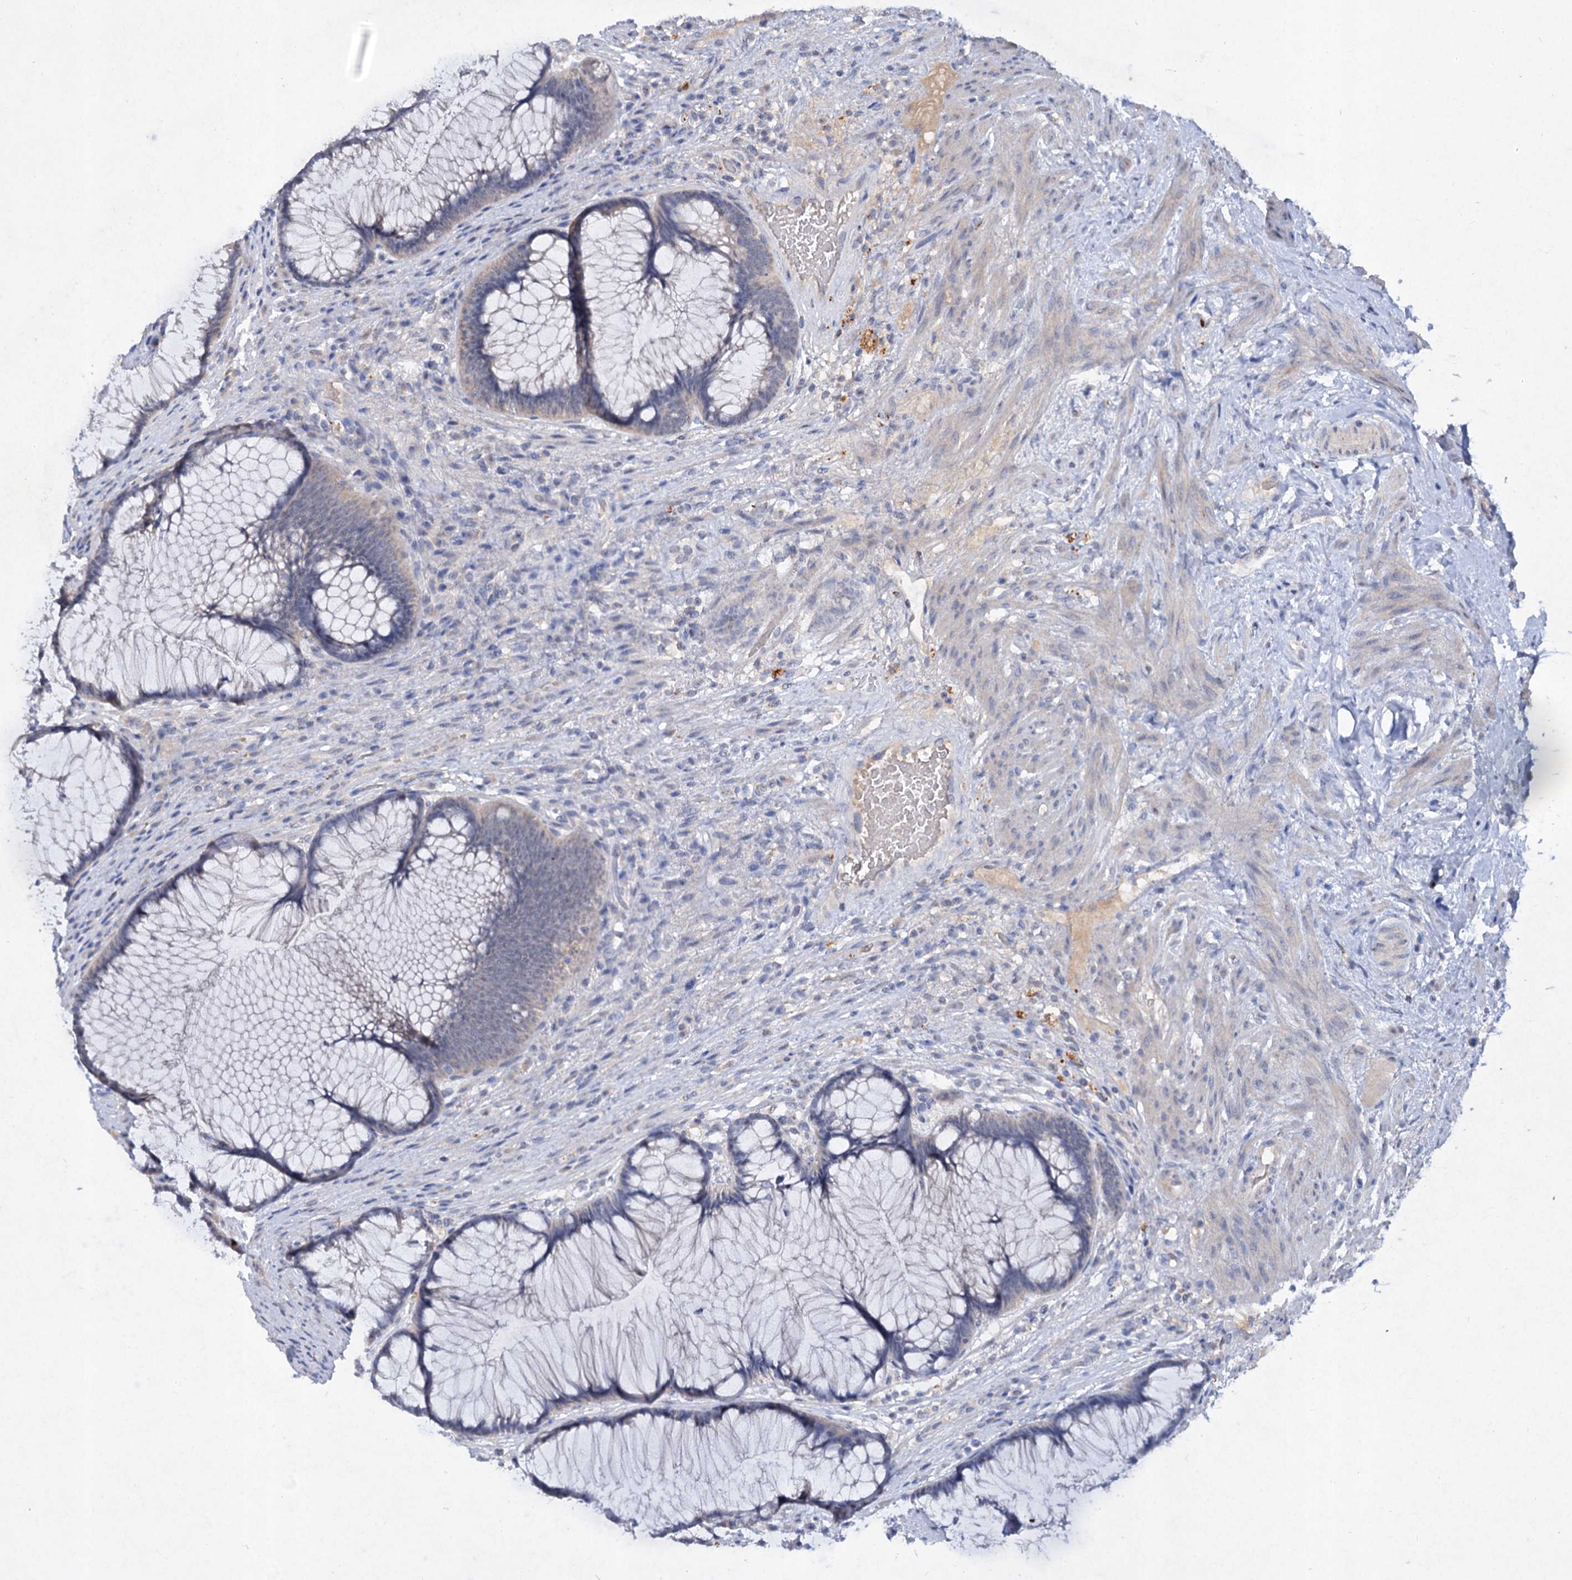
{"staining": {"intensity": "weak", "quantity": "<25%", "location": "cytoplasmic/membranous"}, "tissue": "rectum", "cell_type": "Glandular cells", "image_type": "normal", "snomed": [{"axis": "morphology", "description": "Normal tissue, NOS"}, {"axis": "topography", "description": "Rectum"}], "caption": "Glandular cells show no significant protein positivity in benign rectum. (DAB (3,3'-diaminobenzidine) immunohistochemistry (IHC), high magnification).", "gene": "ATP4A", "patient": {"sex": "male", "age": 51}}